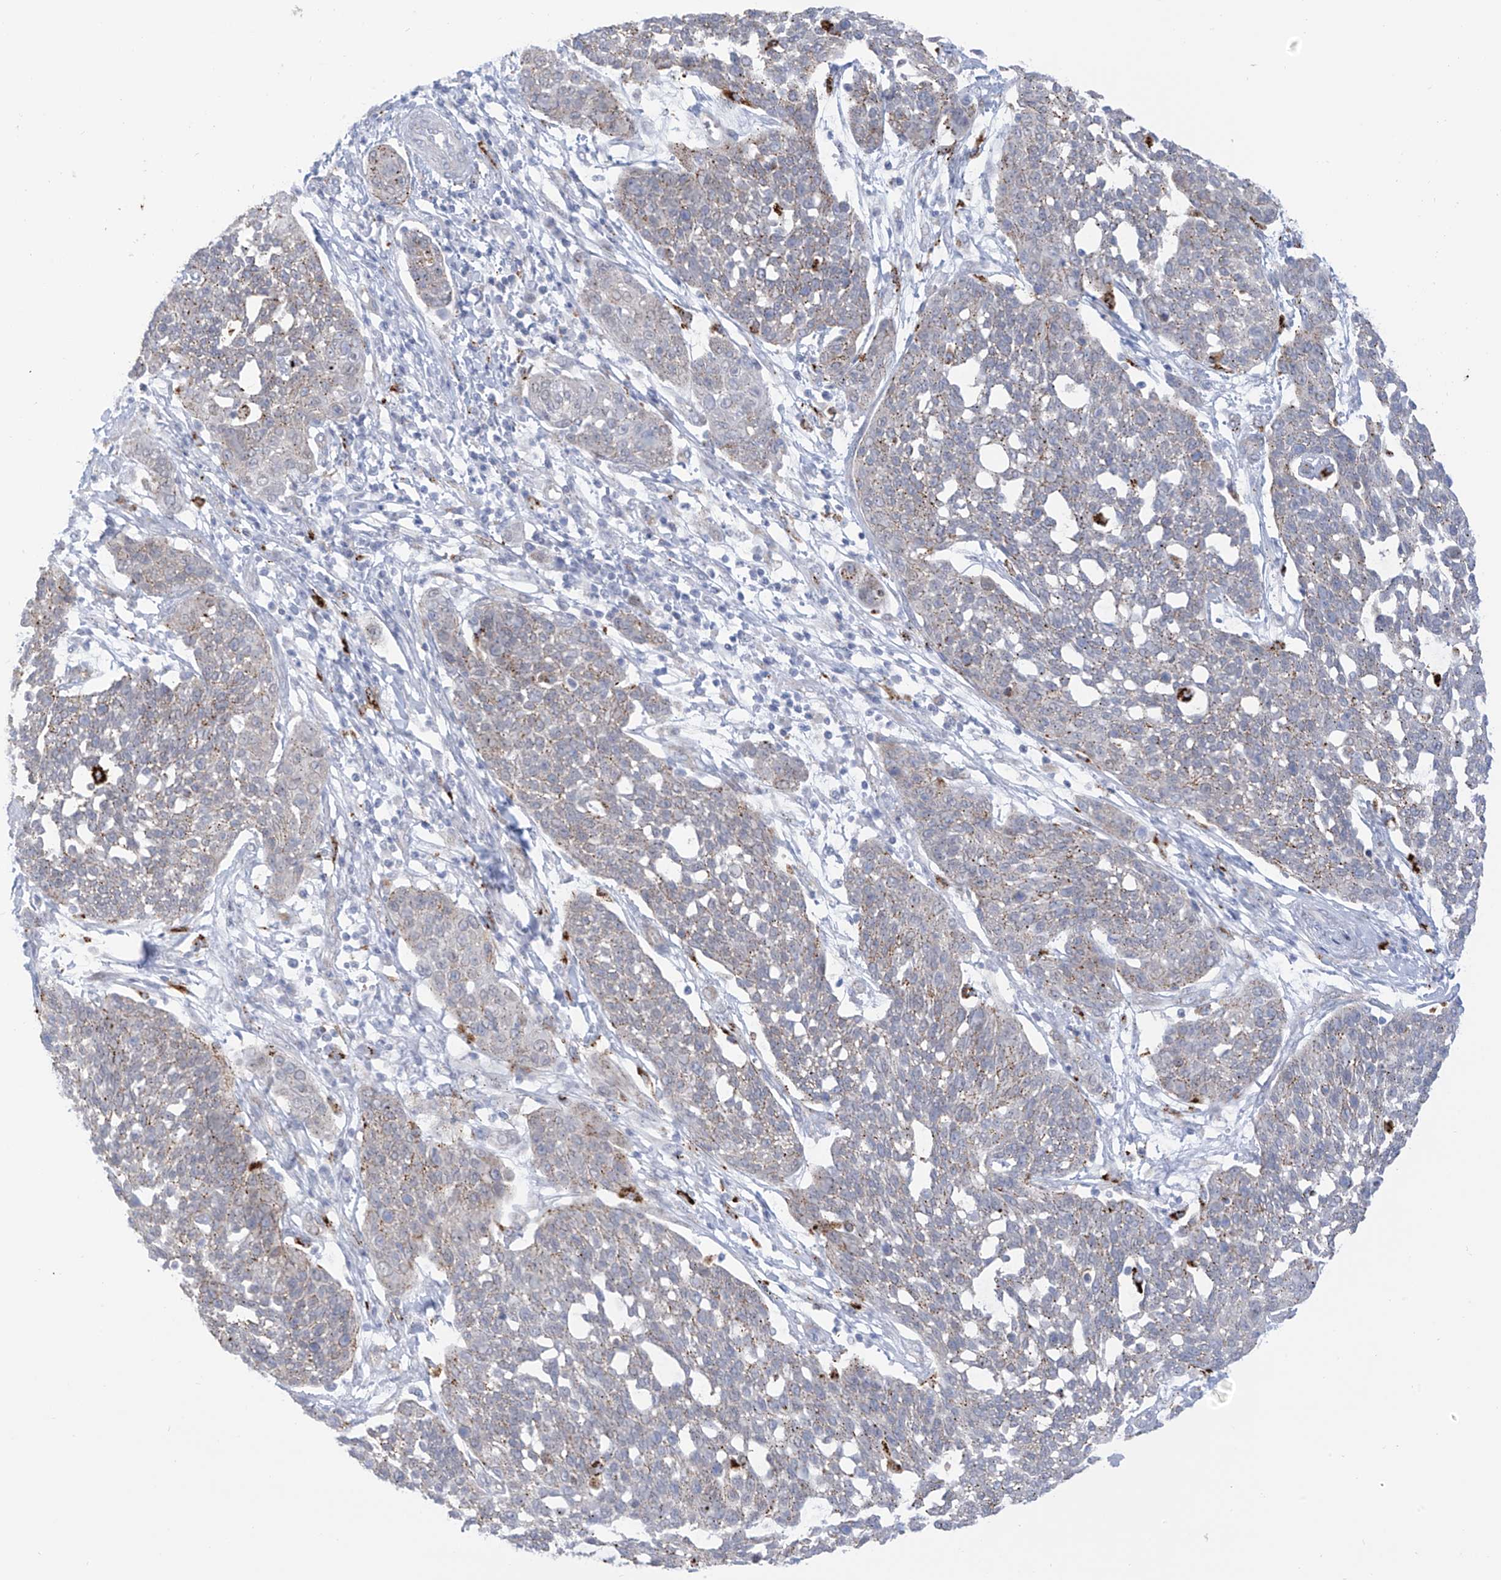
{"staining": {"intensity": "weak", "quantity": ">75%", "location": "cytoplasmic/membranous"}, "tissue": "cervical cancer", "cell_type": "Tumor cells", "image_type": "cancer", "snomed": [{"axis": "morphology", "description": "Squamous cell carcinoma, NOS"}, {"axis": "topography", "description": "Cervix"}], "caption": "The histopathology image shows a brown stain indicating the presence of a protein in the cytoplasmic/membranous of tumor cells in cervical squamous cell carcinoma. (DAB = brown stain, brightfield microscopy at high magnification).", "gene": "PSPH", "patient": {"sex": "female", "age": 34}}